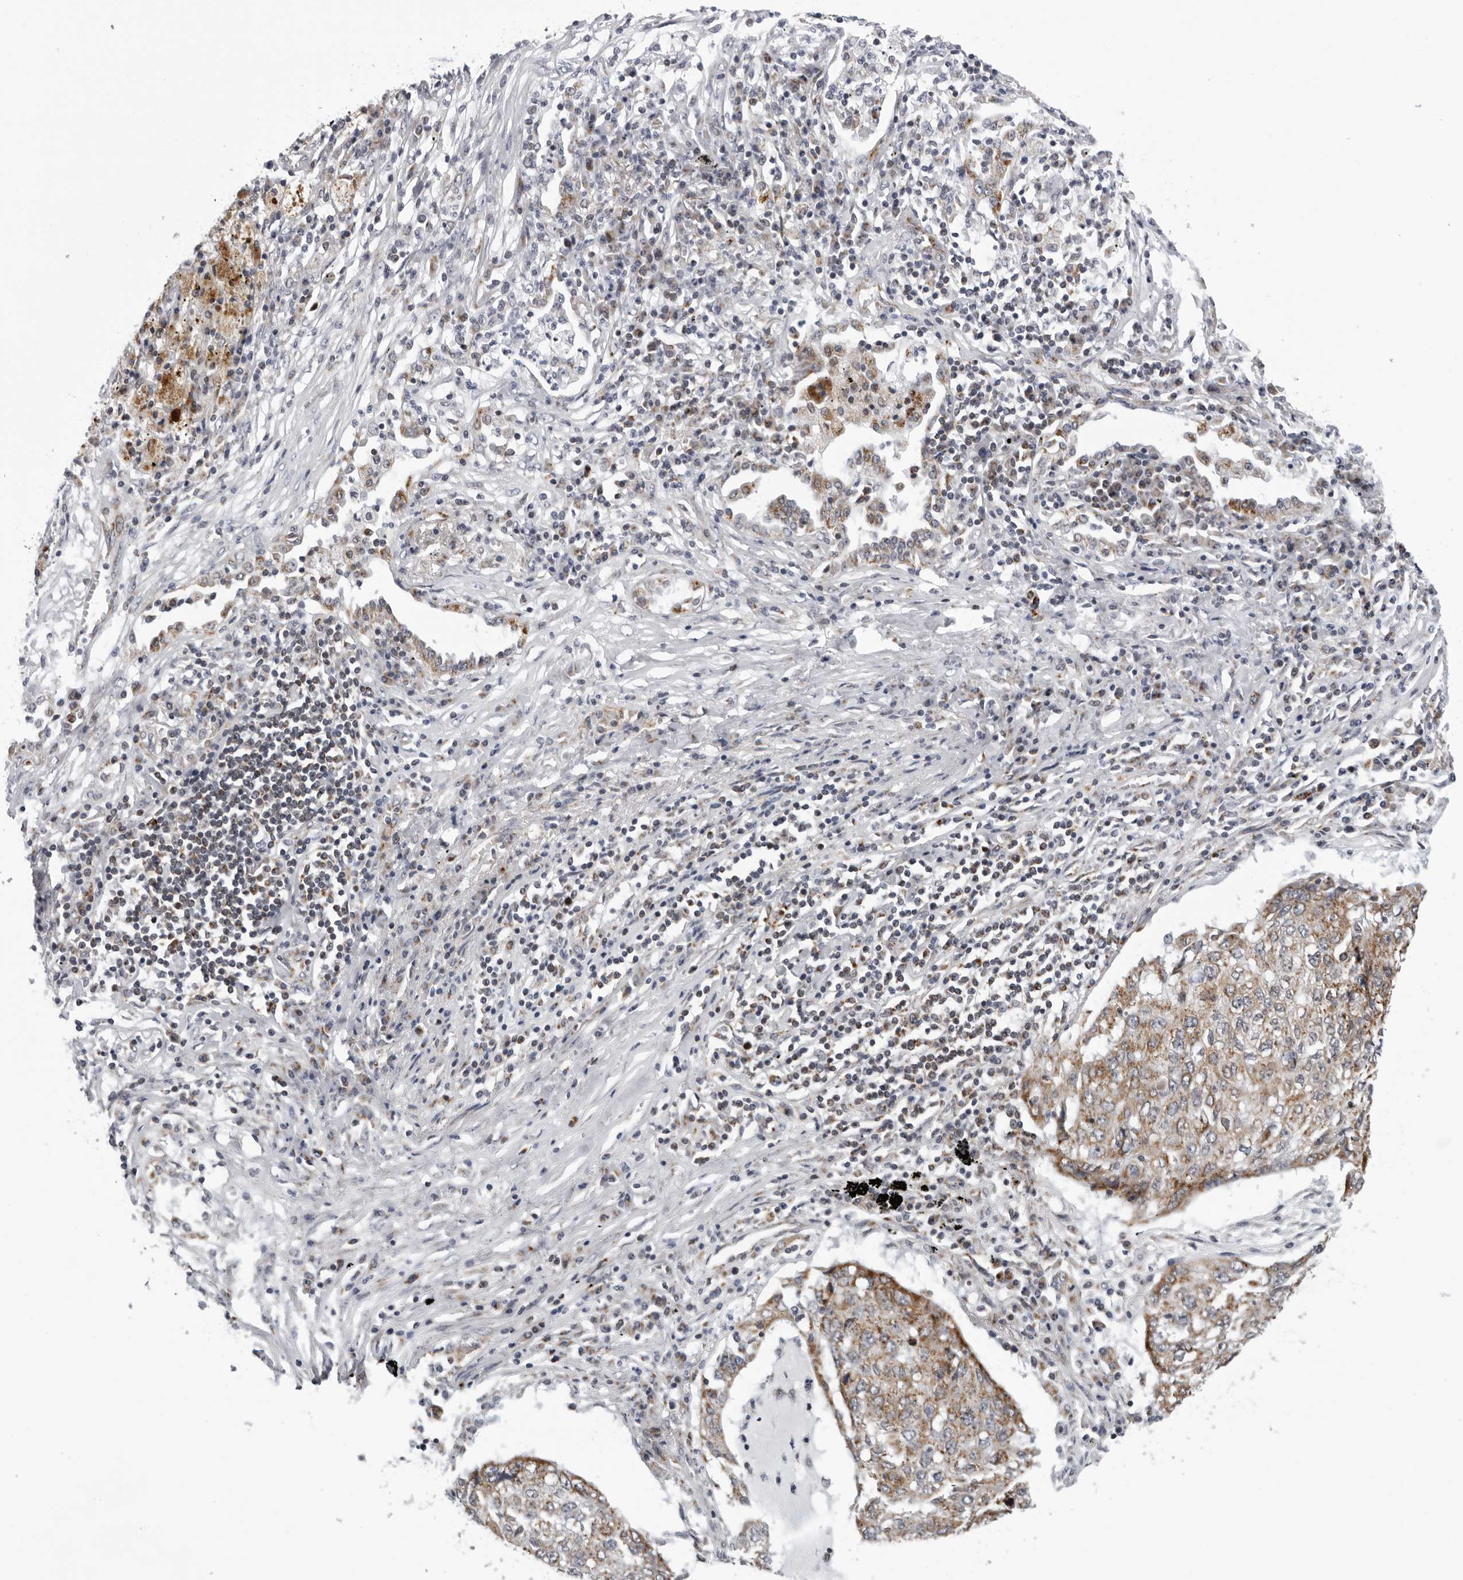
{"staining": {"intensity": "moderate", "quantity": ">75%", "location": "cytoplasmic/membranous"}, "tissue": "lung cancer", "cell_type": "Tumor cells", "image_type": "cancer", "snomed": [{"axis": "morphology", "description": "Squamous cell carcinoma, NOS"}, {"axis": "topography", "description": "Lung"}], "caption": "Tumor cells exhibit moderate cytoplasmic/membranous staining in approximately >75% of cells in lung squamous cell carcinoma. (DAB (3,3'-diaminobenzidine) IHC, brown staining for protein, blue staining for nuclei).", "gene": "CPT2", "patient": {"sex": "female", "age": 63}}